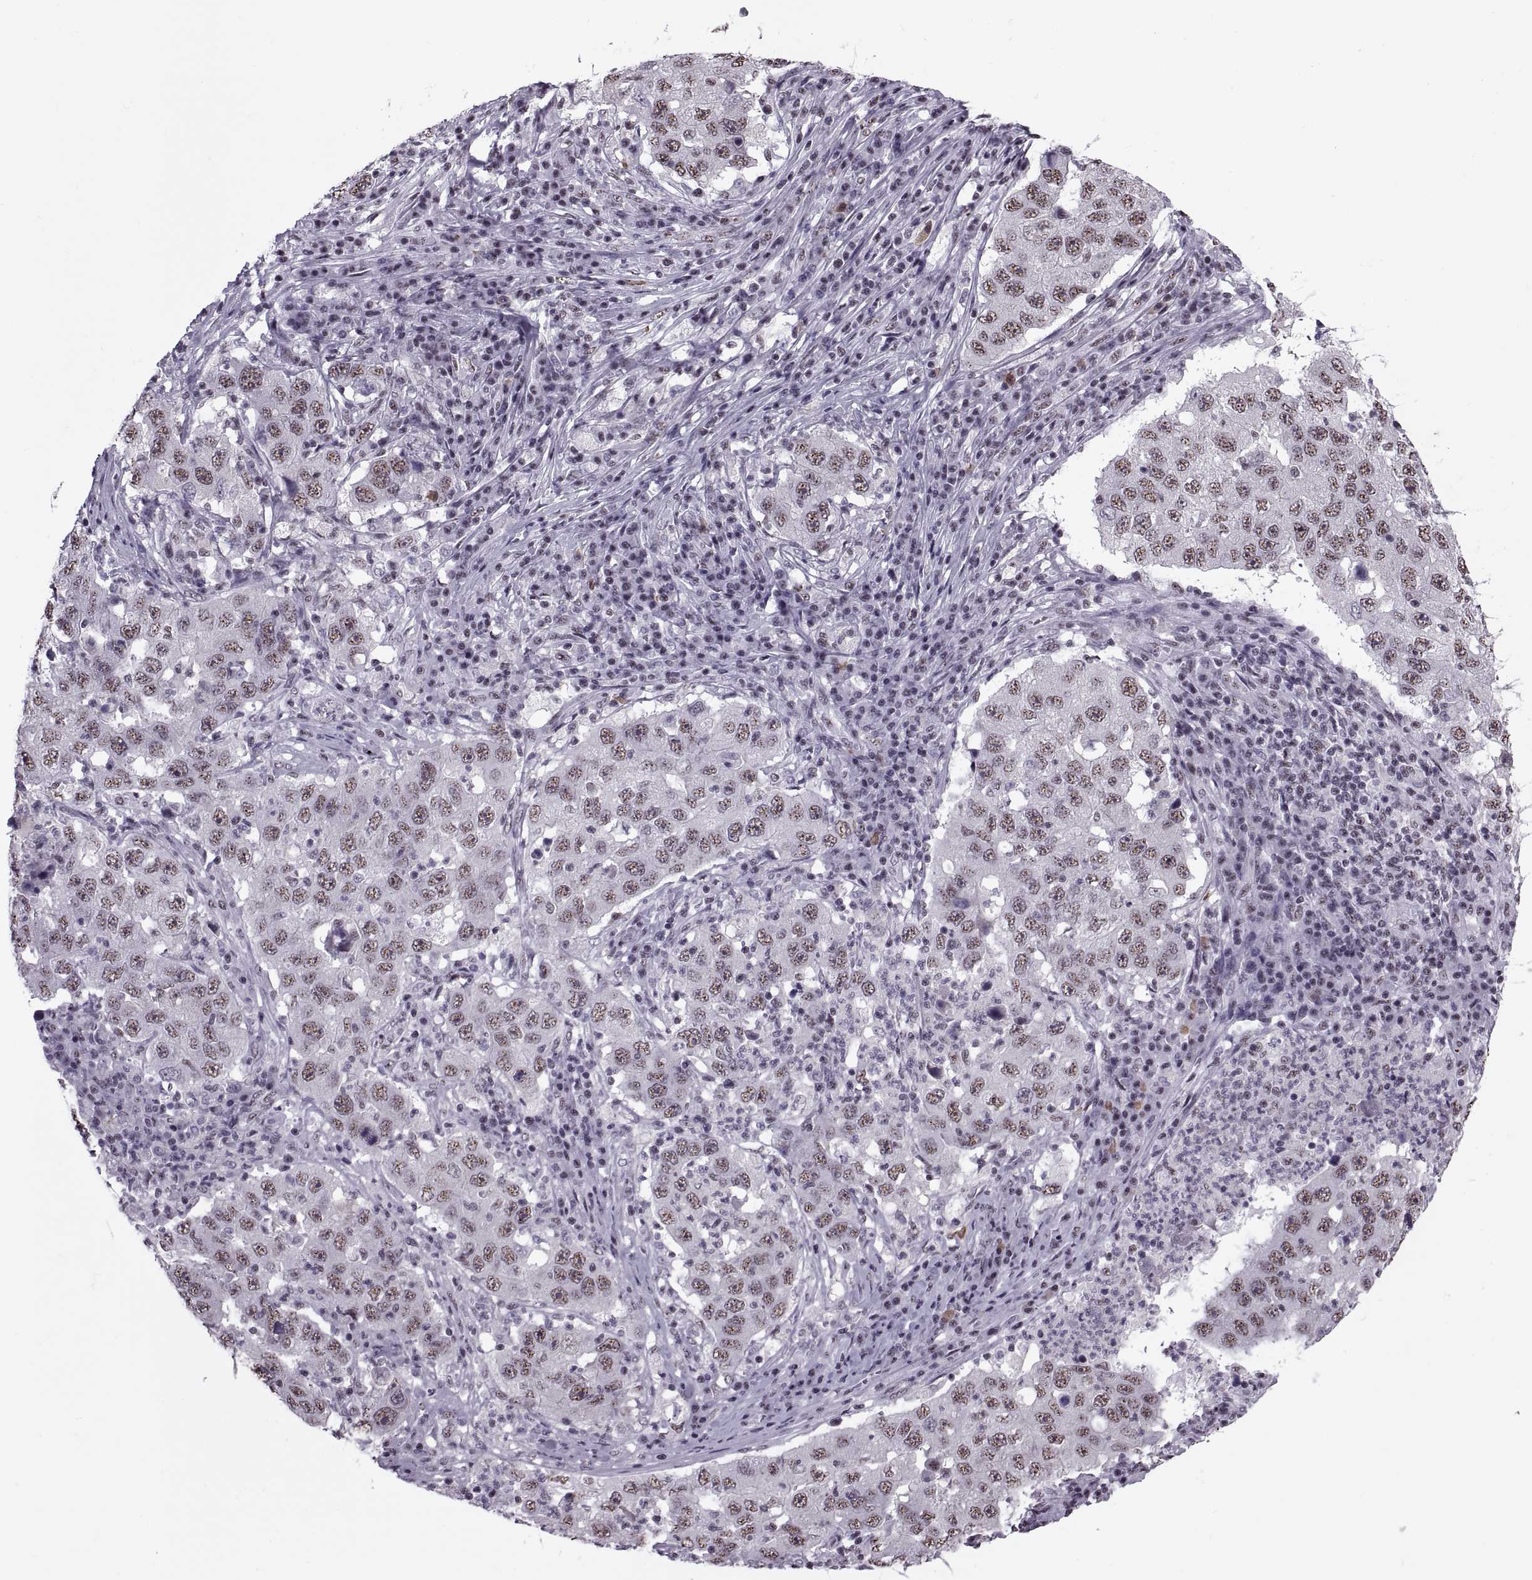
{"staining": {"intensity": "weak", "quantity": ">75%", "location": "nuclear"}, "tissue": "lung cancer", "cell_type": "Tumor cells", "image_type": "cancer", "snomed": [{"axis": "morphology", "description": "Adenocarcinoma, NOS"}, {"axis": "topography", "description": "Lung"}], "caption": "The image demonstrates immunohistochemical staining of adenocarcinoma (lung). There is weak nuclear positivity is present in approximately >75% of tumor cells.", "gene": "MAGEA4", "patient": {"sex": "male", "age": 73}}